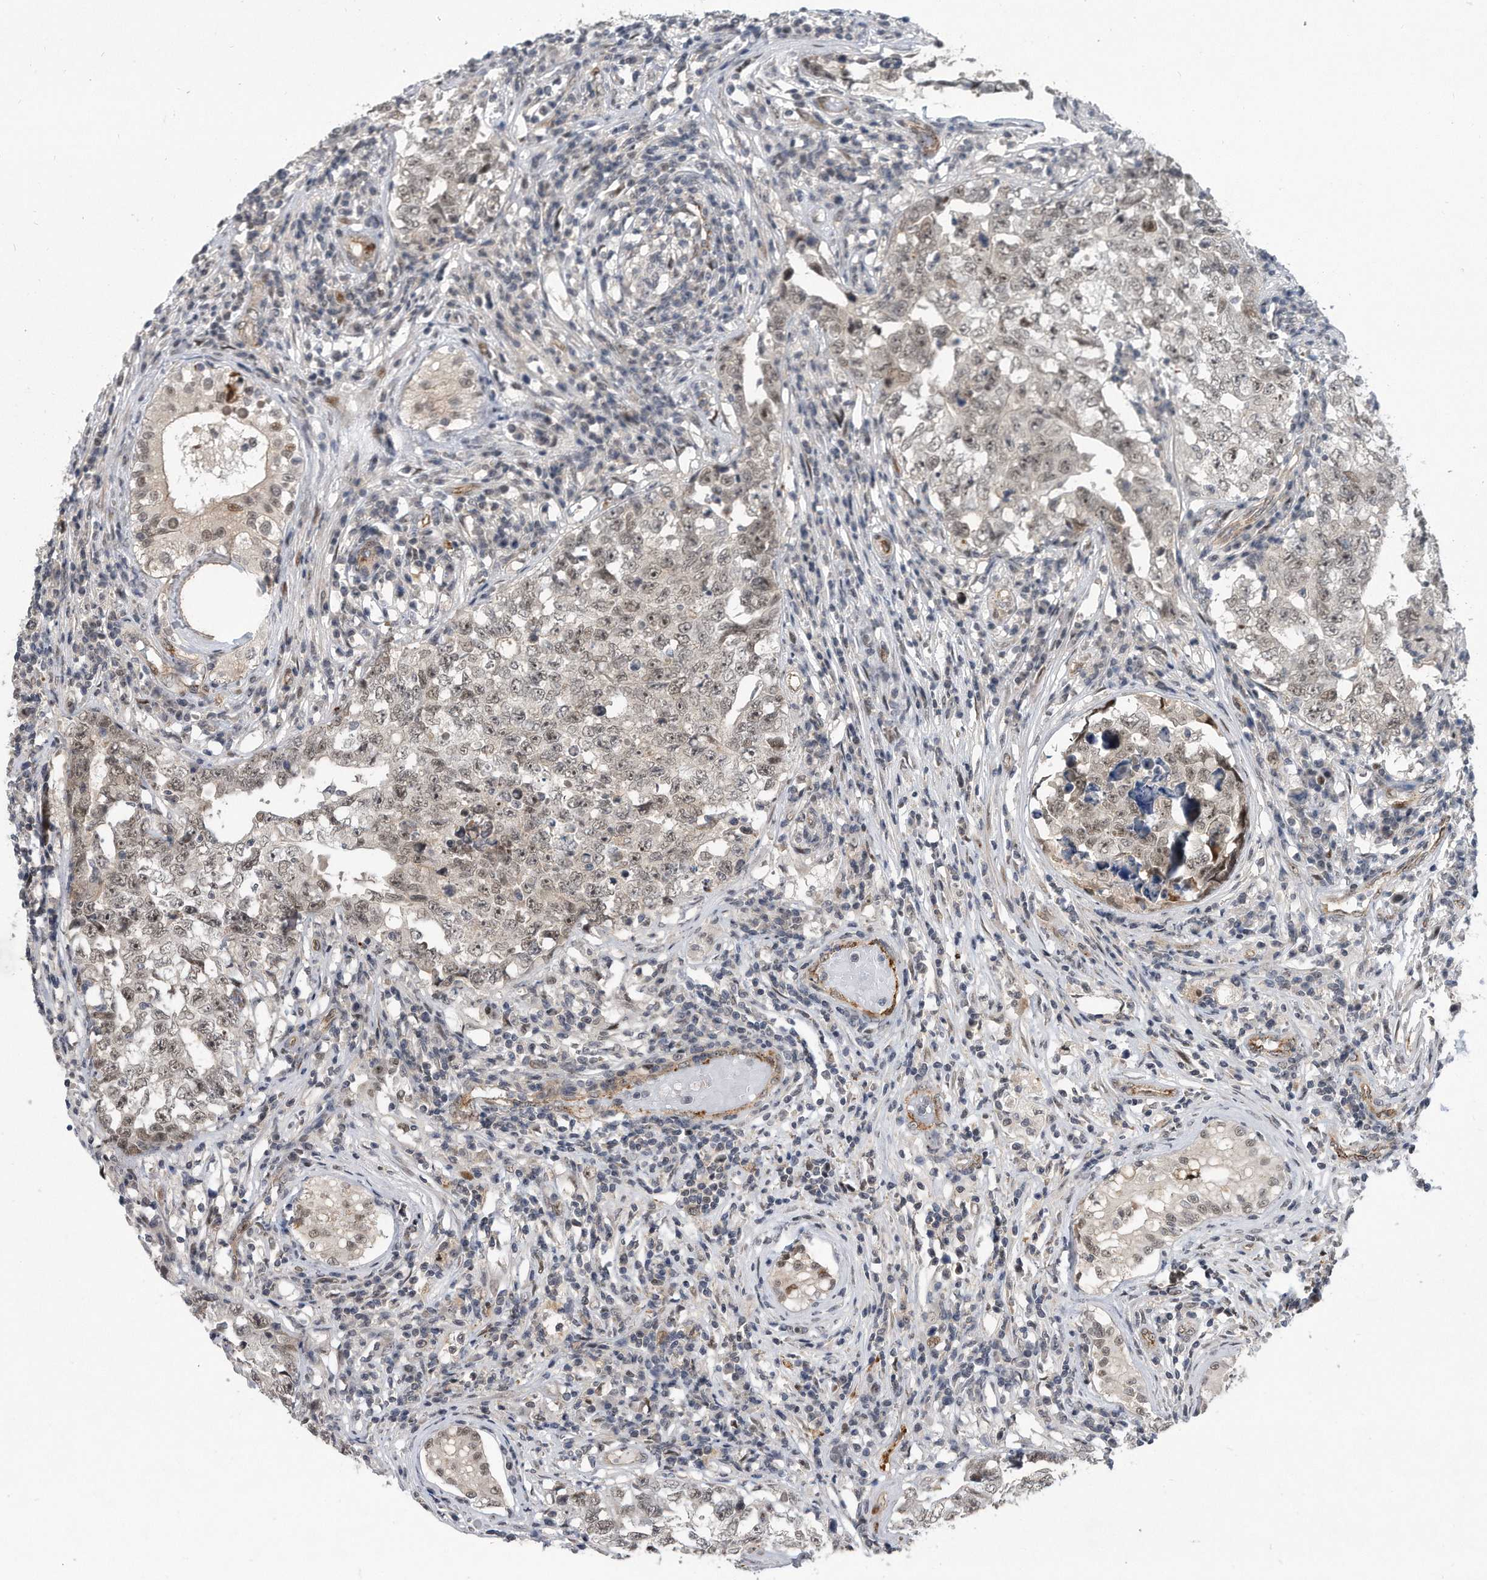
{"staining": {"intensity": "weak", "quantity": "<25%", "location": "nuclear"}, "tissue": "testis cancer", "cell_type": "Tumor cells", "image_type": "cancer", "snomed": [{"axis": "morphology", "description": "Carcinoma, Embryonal, NOS"}, {"axis": "topography", "description": "Testis"}], "caption": "Protein analysis of testis cancer (embryonal carcinoma) shows no significant staining in tumor cells. Nuclei are stained in blue.", "gene": "PGBD2", "patient": {"sex": "male", "age": 26}}